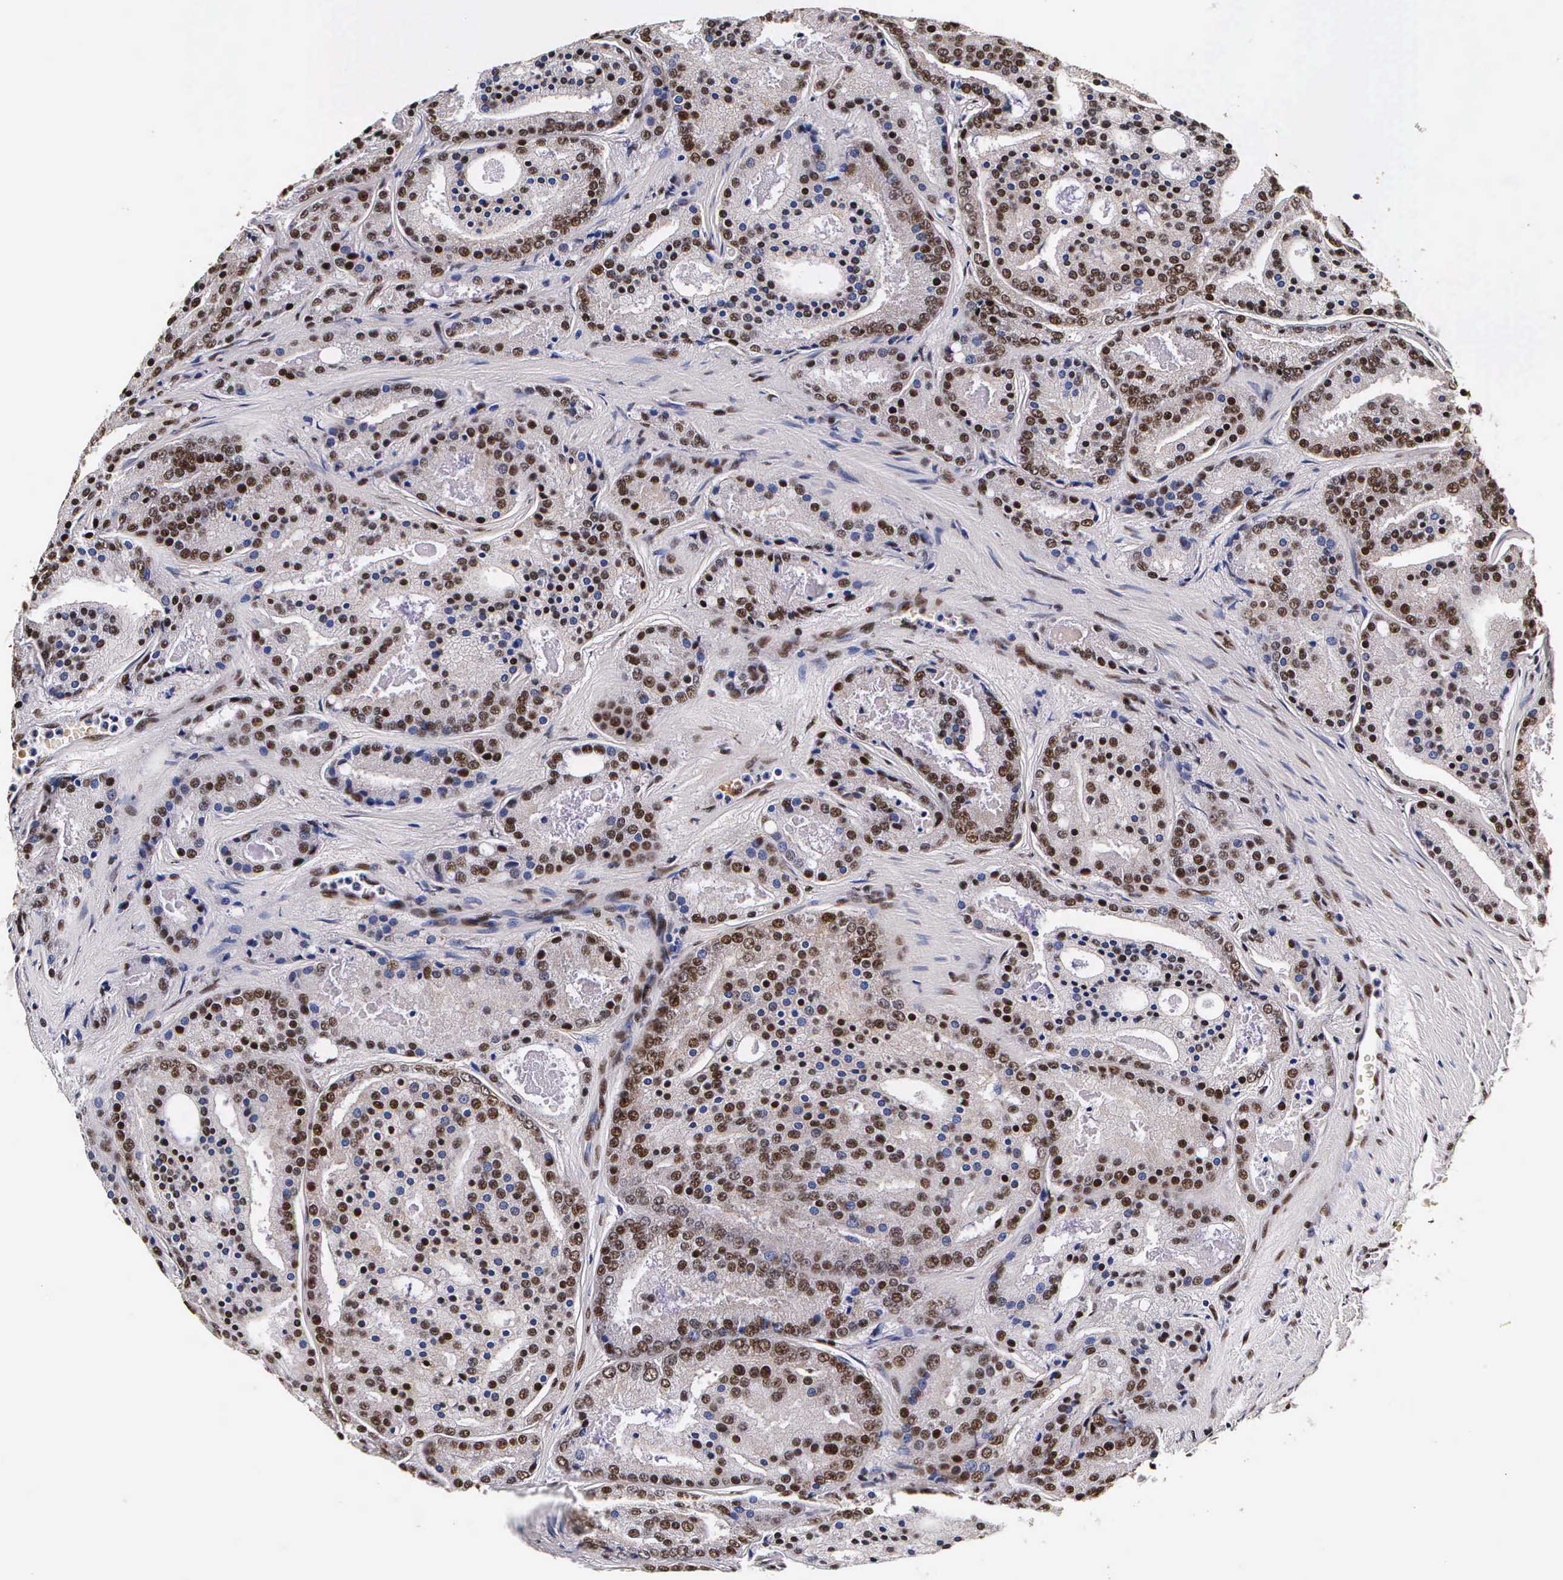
{"staining": {"intensity": "strong", "quantity": "25%-75%", "location": "nuclear"}, "tissue": "prostate cancer", "cell_type": "Tumor cells", "image_type": "cancer", "snomed": [{"axis": "morphology", "description": "Adenocarcinoma, High grade"}, {"axis": "topography", "description": "Prostate"}], "caption": "Immunohistochemical staining of human prostate cancer shows high levels of strong nuclear protein positivity in about 25%-75% of tumor cells.", "gene": "PABPN1", "patient": {"sex": "male", "age": 64}}